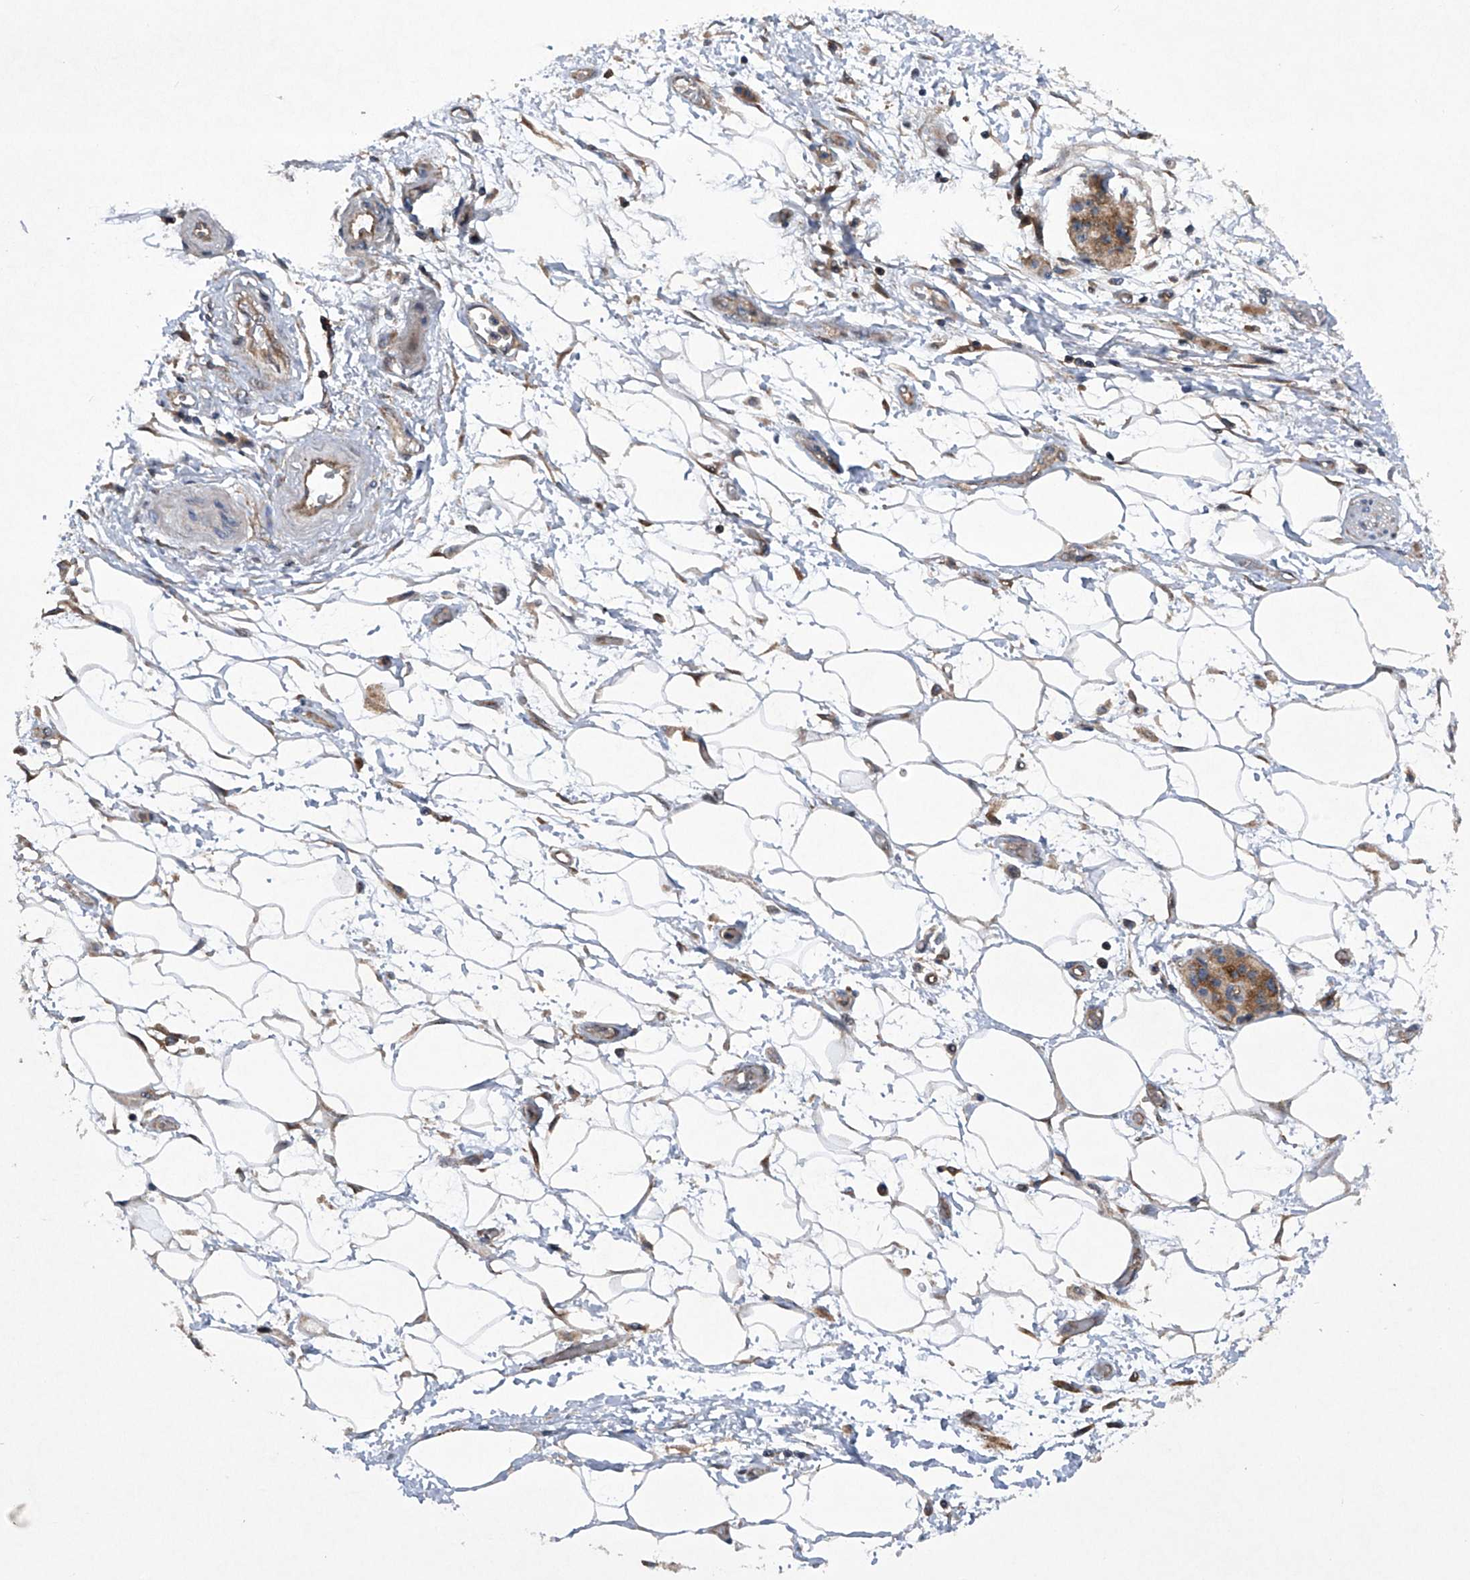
{"staining": {"intensity": "moderate", "quantity": "<25%", "location": "cytoplasmic/membranous"}, "tissue": "pancreatic cancer", "cell_type": "Tumor cells", "image_type": "cancer", "snomed": [{"axis": "morphology", "description": "Adenocarcinoma, NOS"}, {"axis": "topography", "description": "Pancreas"}], "caption": "Human pancreatic adenocarcinoma stained for a protein (brown) exhibits moderate cytoplasmic/membranous positive positivity in approximately <25% of tumor cells.", "gene": "CISH", "patient": {"sex": "male", "age": 79}}